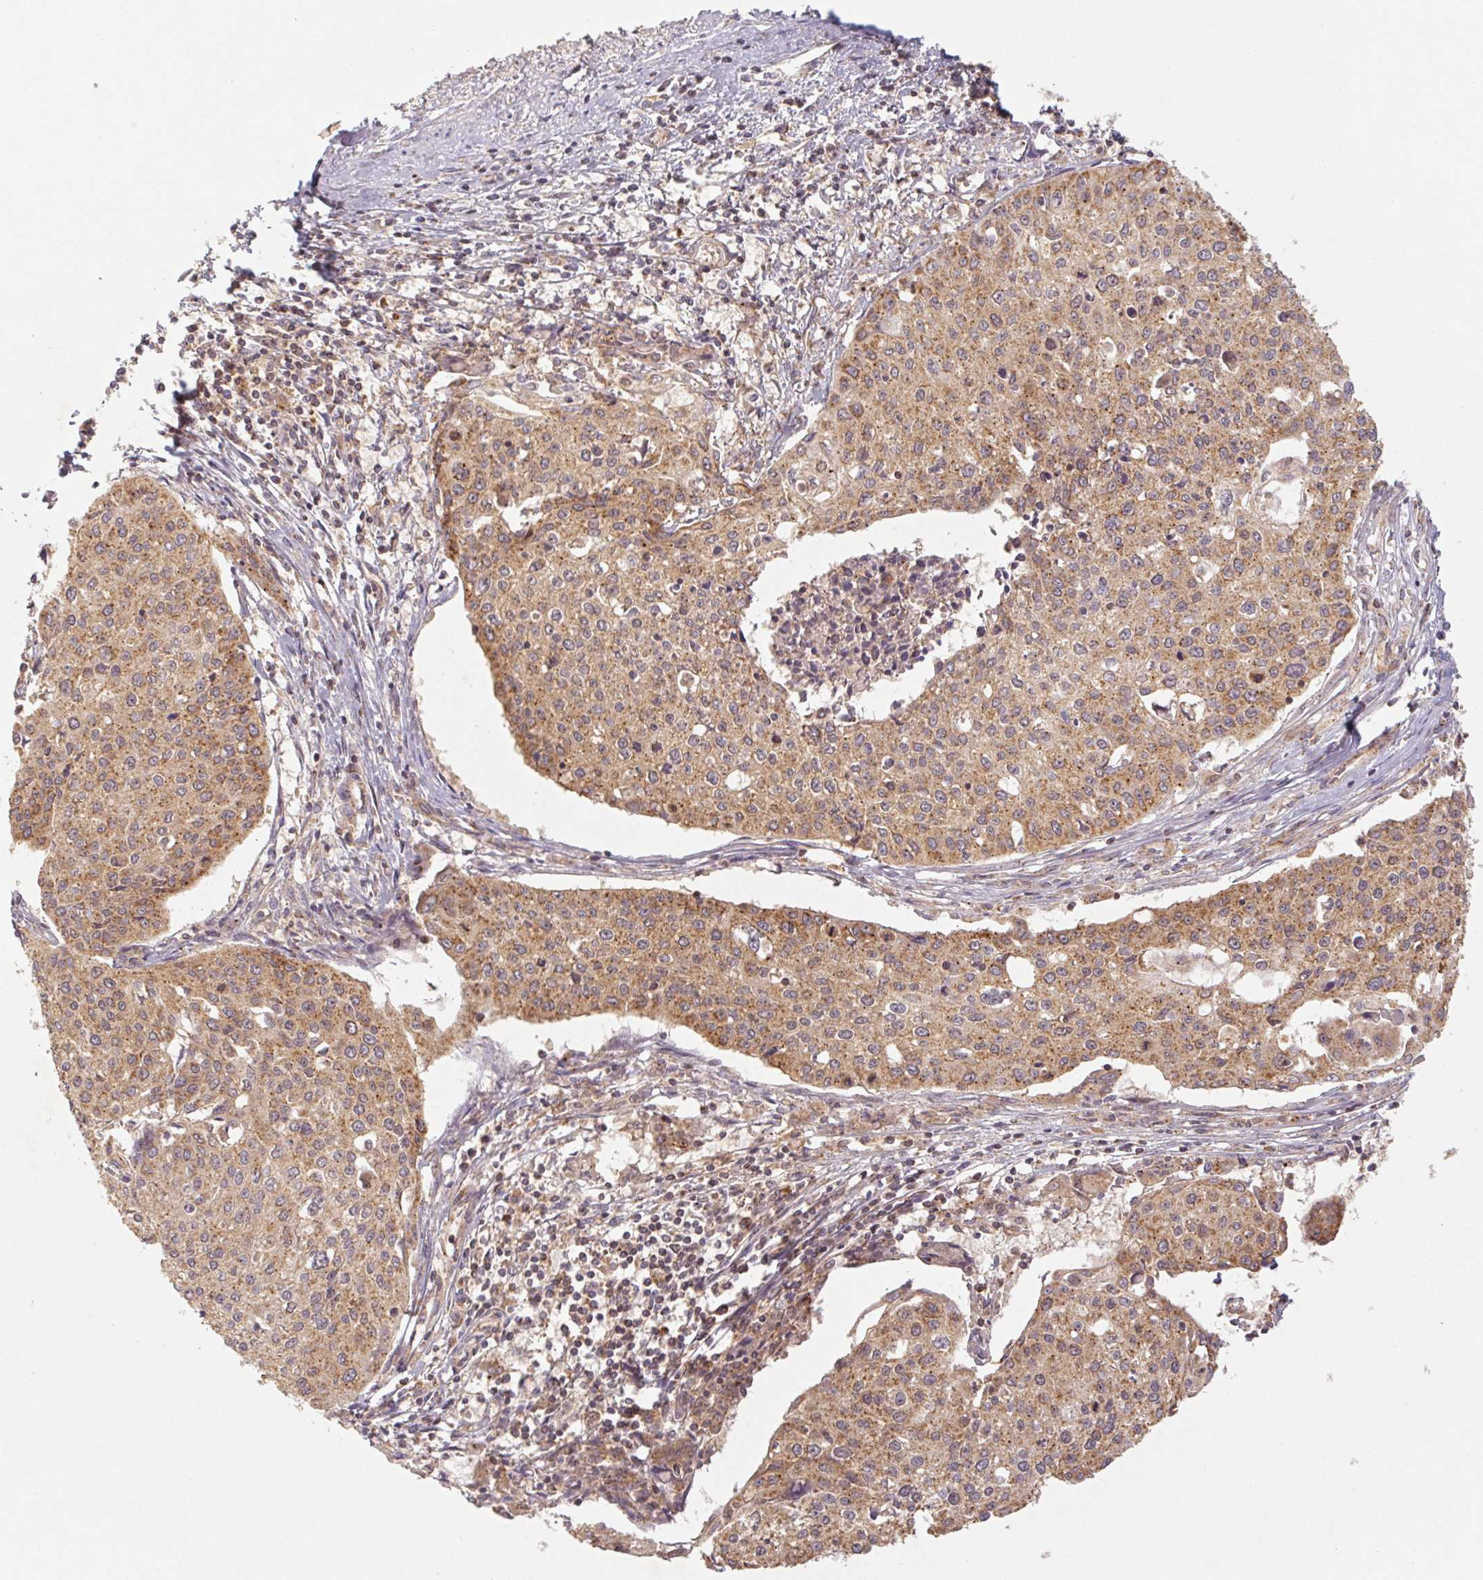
{"staining": {"intensity": "moderate", "quantity": "25%-75%", "location": "cytoplasmic/membranous"}, "tissue": "cervical cancer", "cell_type": "Tumor cells", "image_type": "cancer", "snomed": [{"axis": "morphology", "description": "Squamous cell carcinoma, NOS"}, {"axis": "topography", "description": "Cervix"}], "caption": "Immunohistochemical staining of squamous cell carcinoma (cervical) reveals moderate cytoplasmic/membranous protein staining in about 25%-75% of tumor cells. Using DAB (3,3'-diaminobenzidine) (brown) and hematoxylin (blue) stains, captured at high magnification using brightfield microscopy.", "gene": "MTHFD1", "patient": {"sex": "female", "age": 38}}